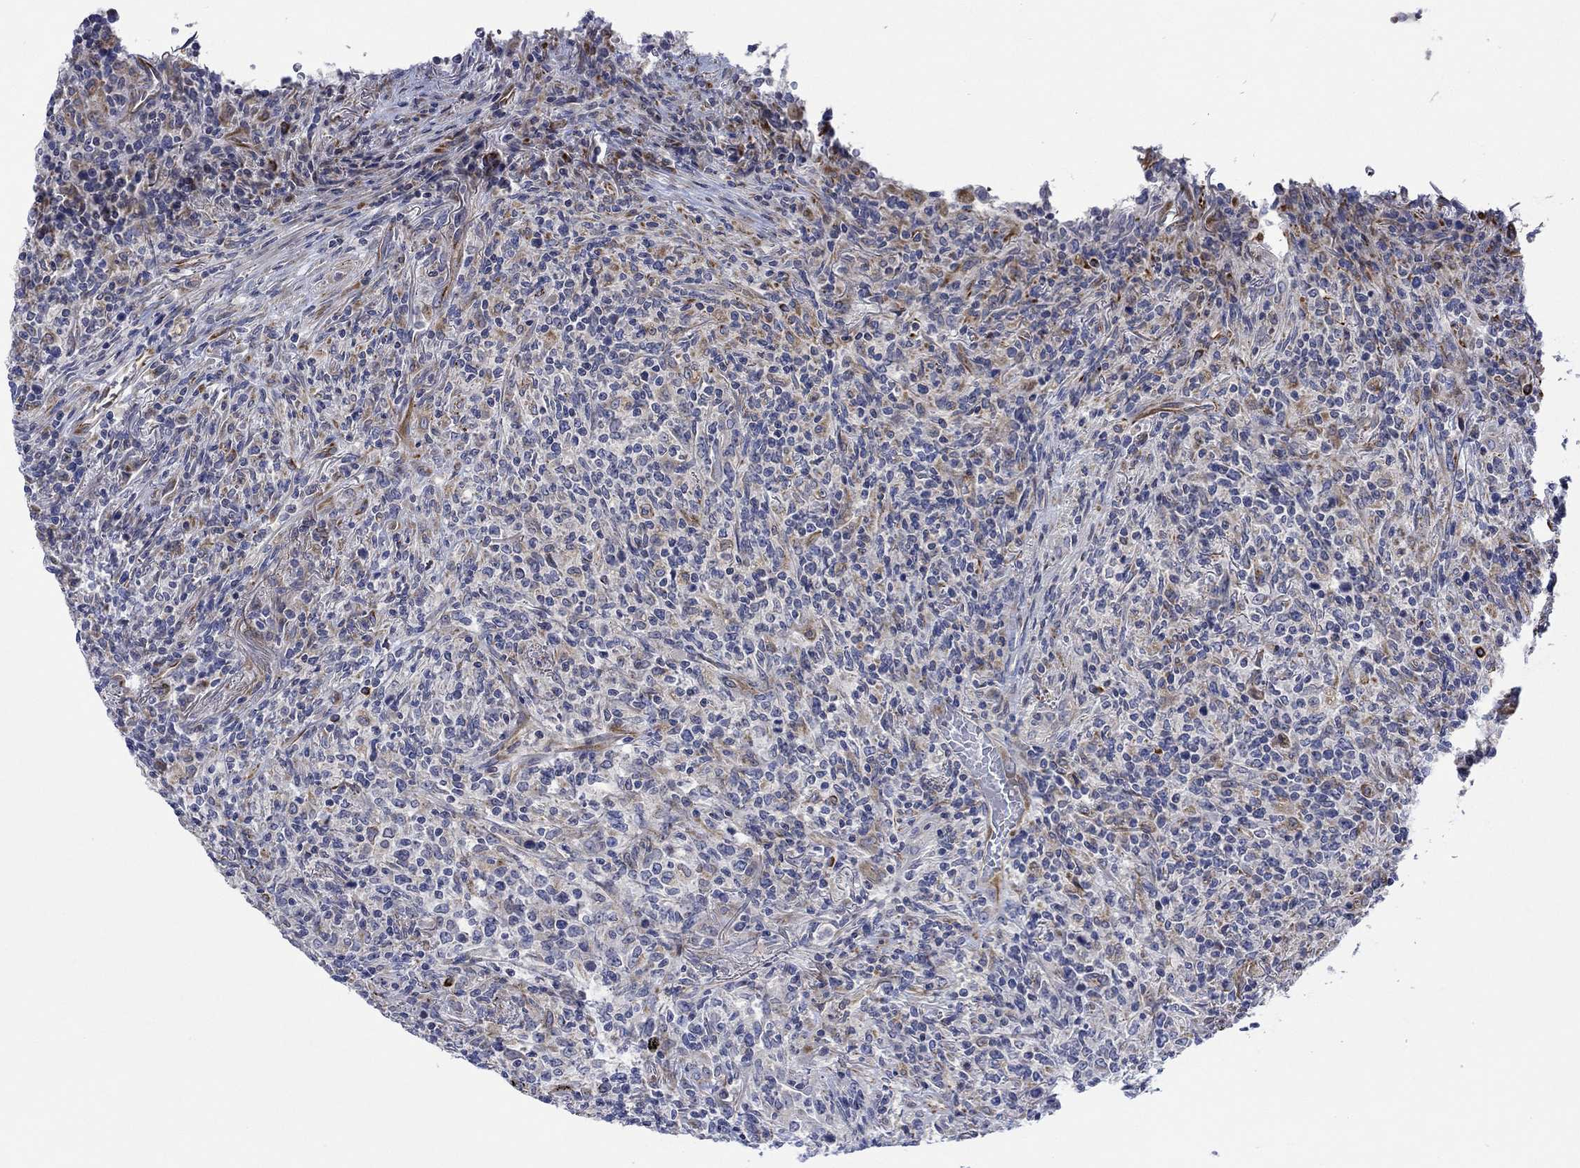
{"staining": {"intensity": "moderate", "quantity": "25%-75%", "location": "cytoplasmic/membranous"}, "tissue": "lymphoma", "cell_type": "Tumor cells", "image_type": "cancer", "snomed": [{"axis": "morphology", "description": "Malignant lymphoma, non-Hodgkin's type, High grade"}, {"axis": "topography", "description": "Lung"}], "caption": "Brown immunohistochemical staining in human malignant lymphoma, non-Hodgkin's type (high-grade) exhibits moderate cytoplasmic/membranous staining in about 25%-75% of tumor cells. (DAB IHC, brown staining for protein, blue staining for nuclei).", "gene": "CAMK1D", "patient": {"sex": "male", "age": 79}}